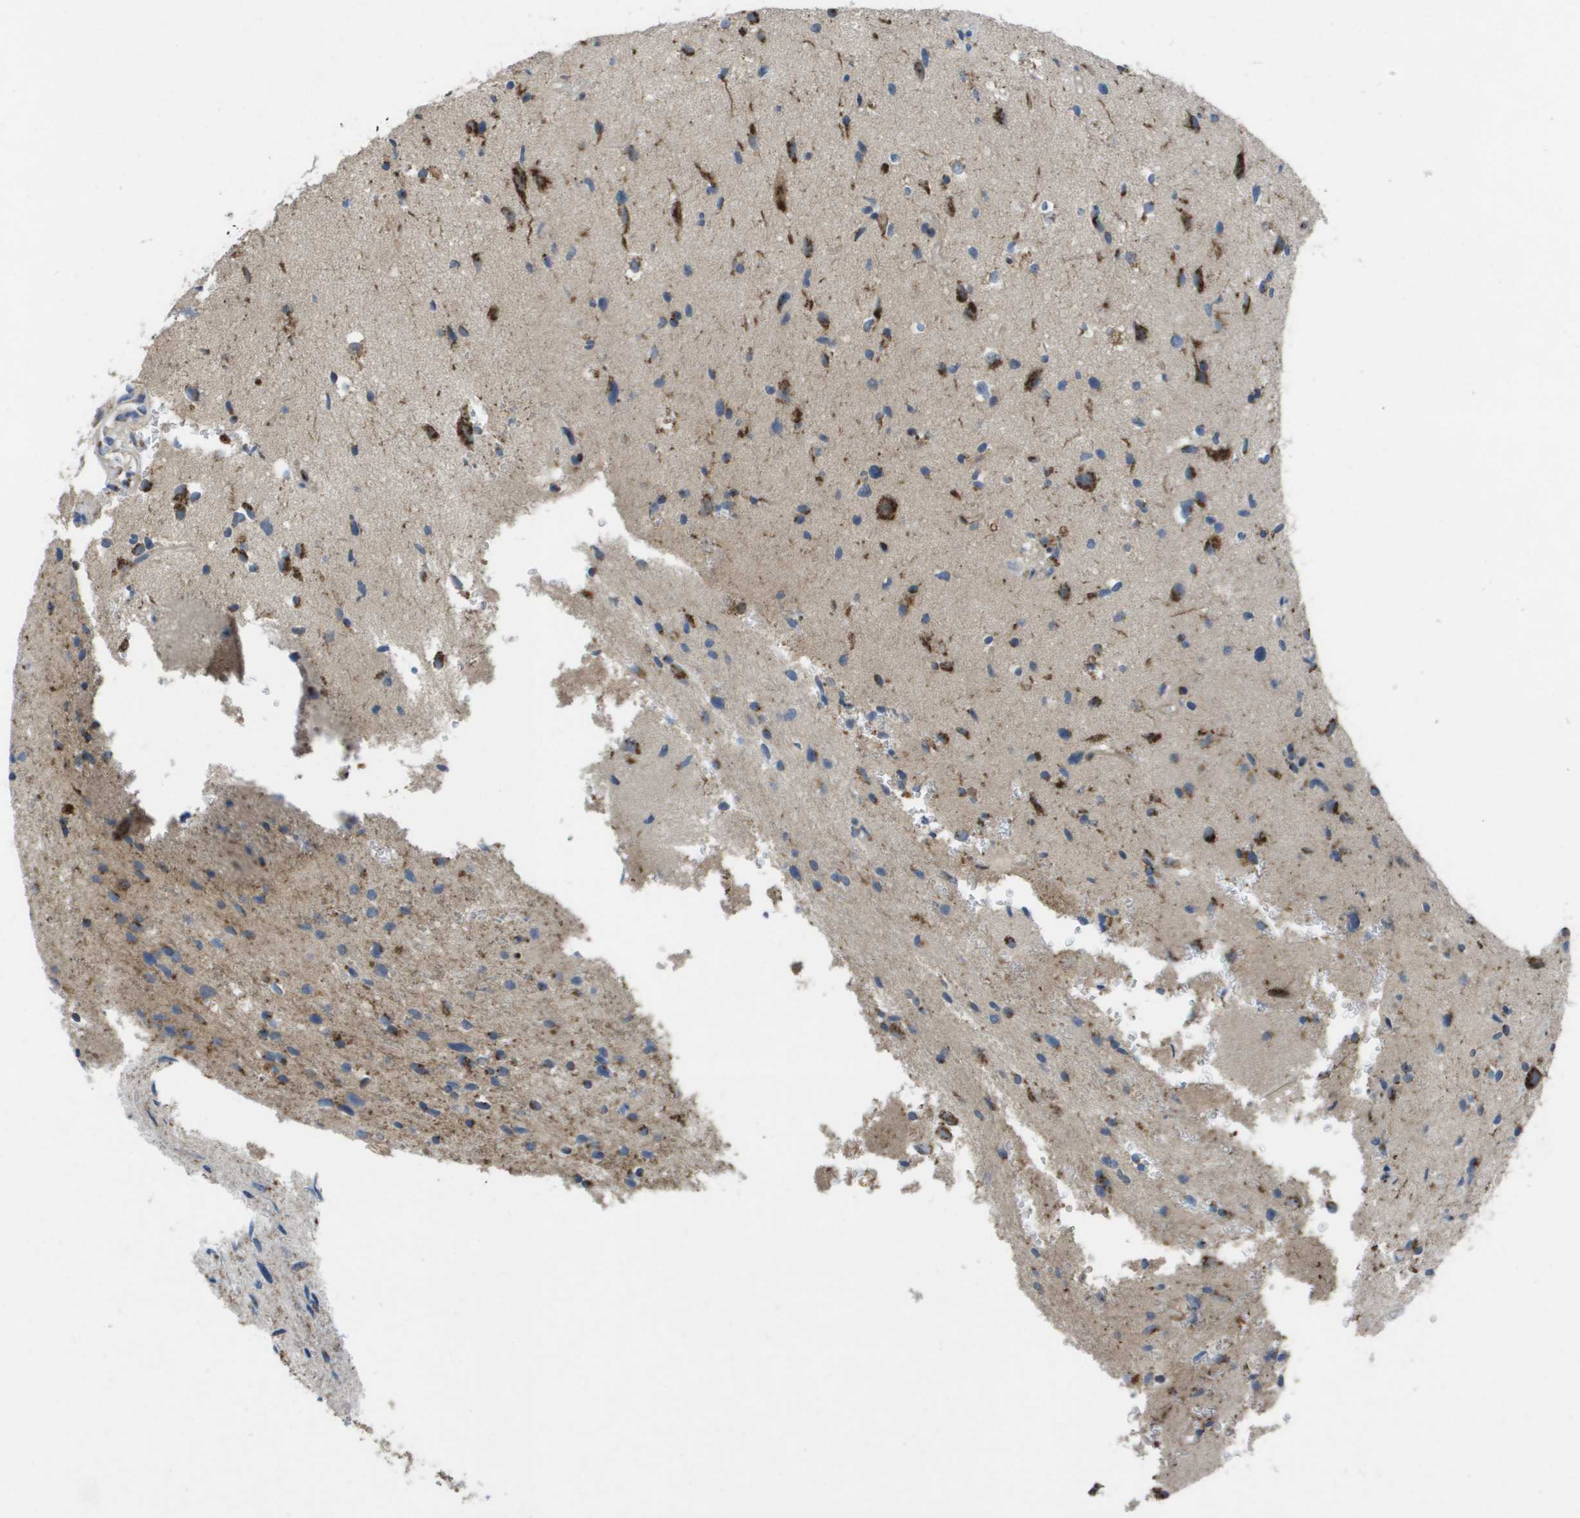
{"staining": {"intensity": "moderate", "quantity": "25%-75%", "location": "cytoplasmic/membranous"}, "tissue": "glioma", "cell_type": "Tumor cells", "image_type": "cancer", "snomed": [{"axis": "morphology", "description": "Glioma, malignant, High grade"}, {"axis": "topography", "description": "Brain"}], "caption": "This is a histology image of immunohistochemistry staining of malignant glioma (high-grade), which shows moderate staining in the cytoplasmic/membranous of tumor cells.", "gene": "QSOX2", "patient": {"sex": "male", "age": 33}}